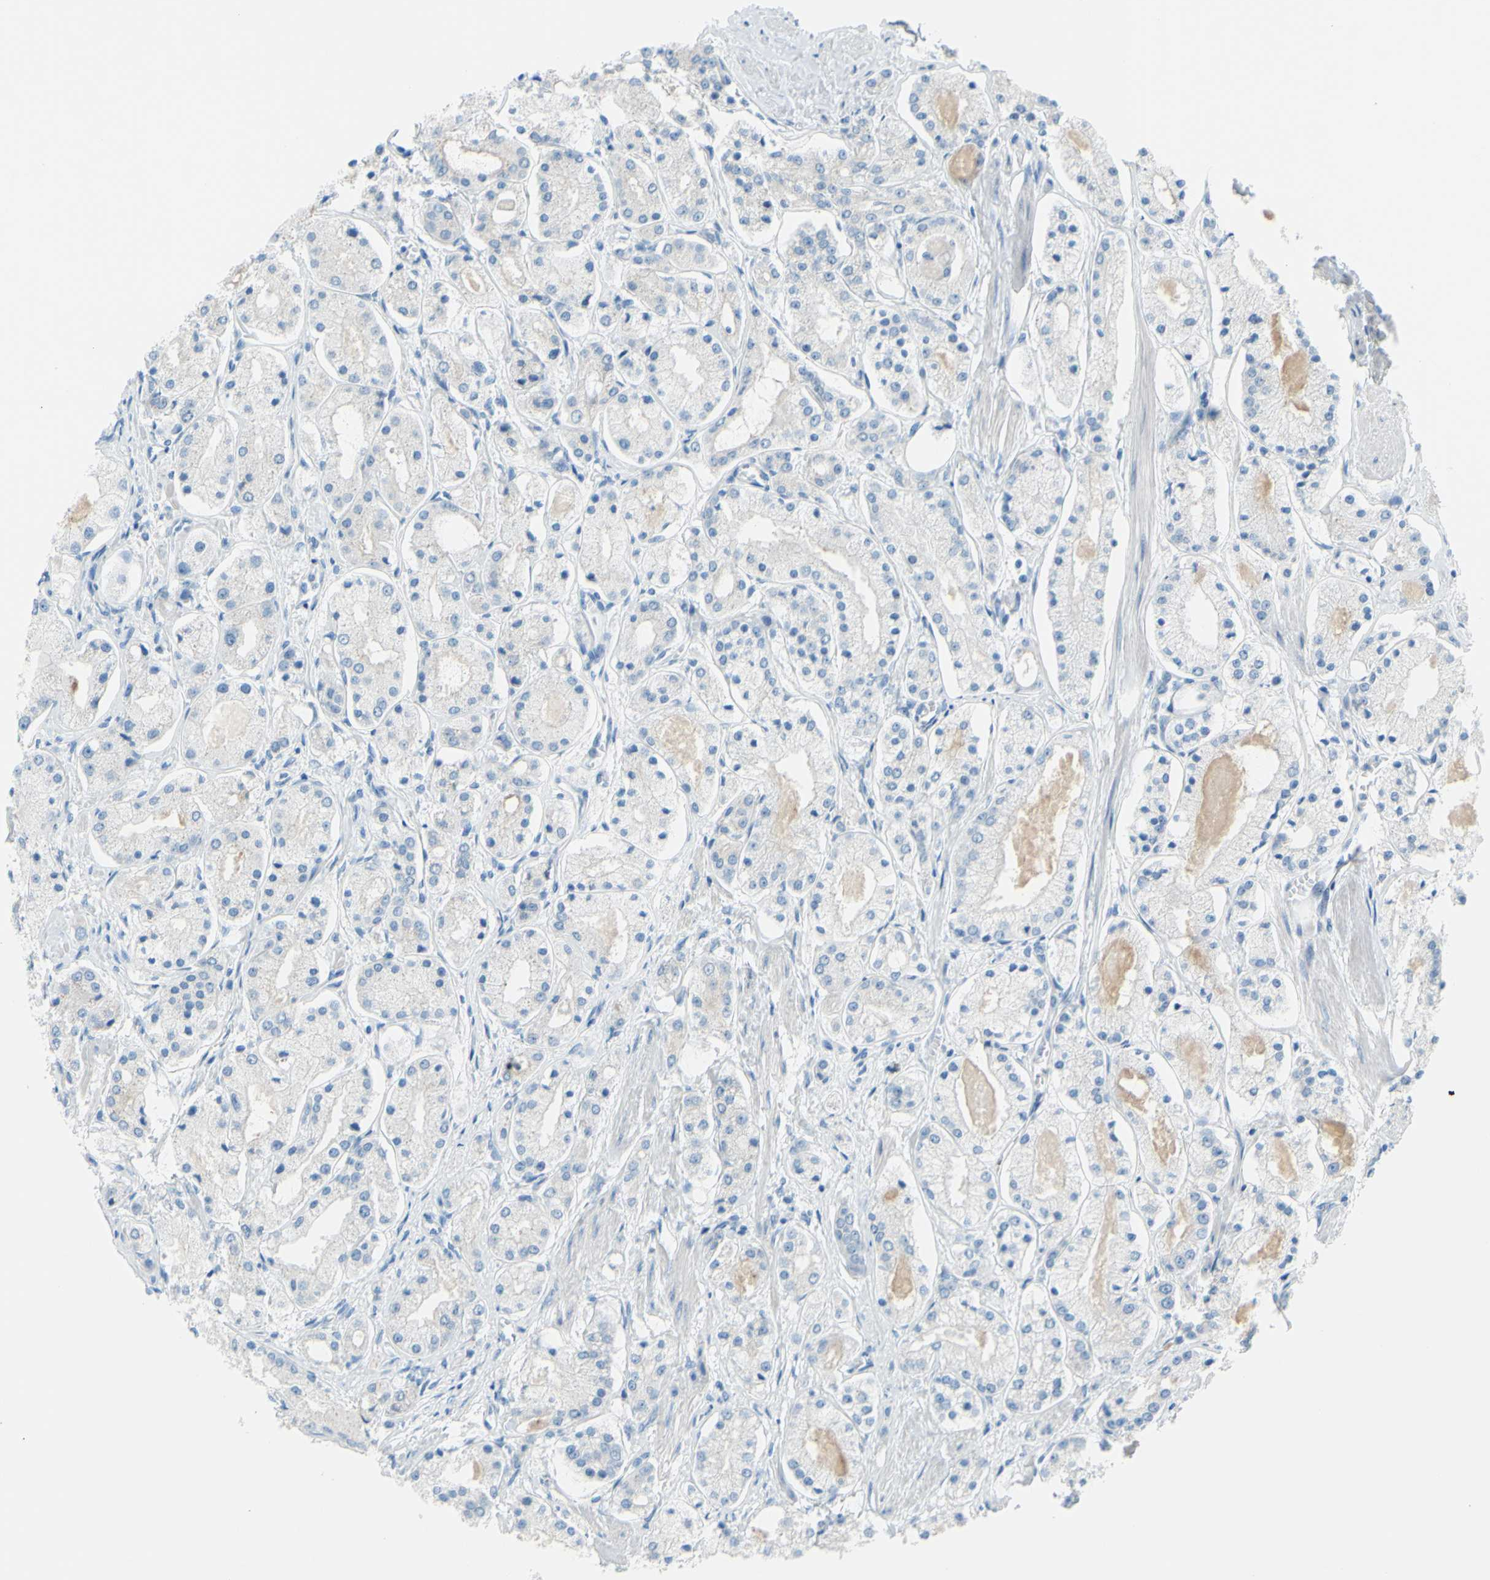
{"staining": {"intensity": "negative", "quantity": "none", "location": "none"}, "tissue": "prostate cancer", "cell_type": "Tumor cells", "image_type": "cancer", "snomed": [{"axis": "morphology", "description": "Adenocarcinoma, High grade"}, {"axis": "topography", "description": "Prostate"}], "caption": "Tumor cells are negative for protein expression in human prostate cancer.", "gene": "SLC1A2", "patient": {"sex": "male", "age": 66}}